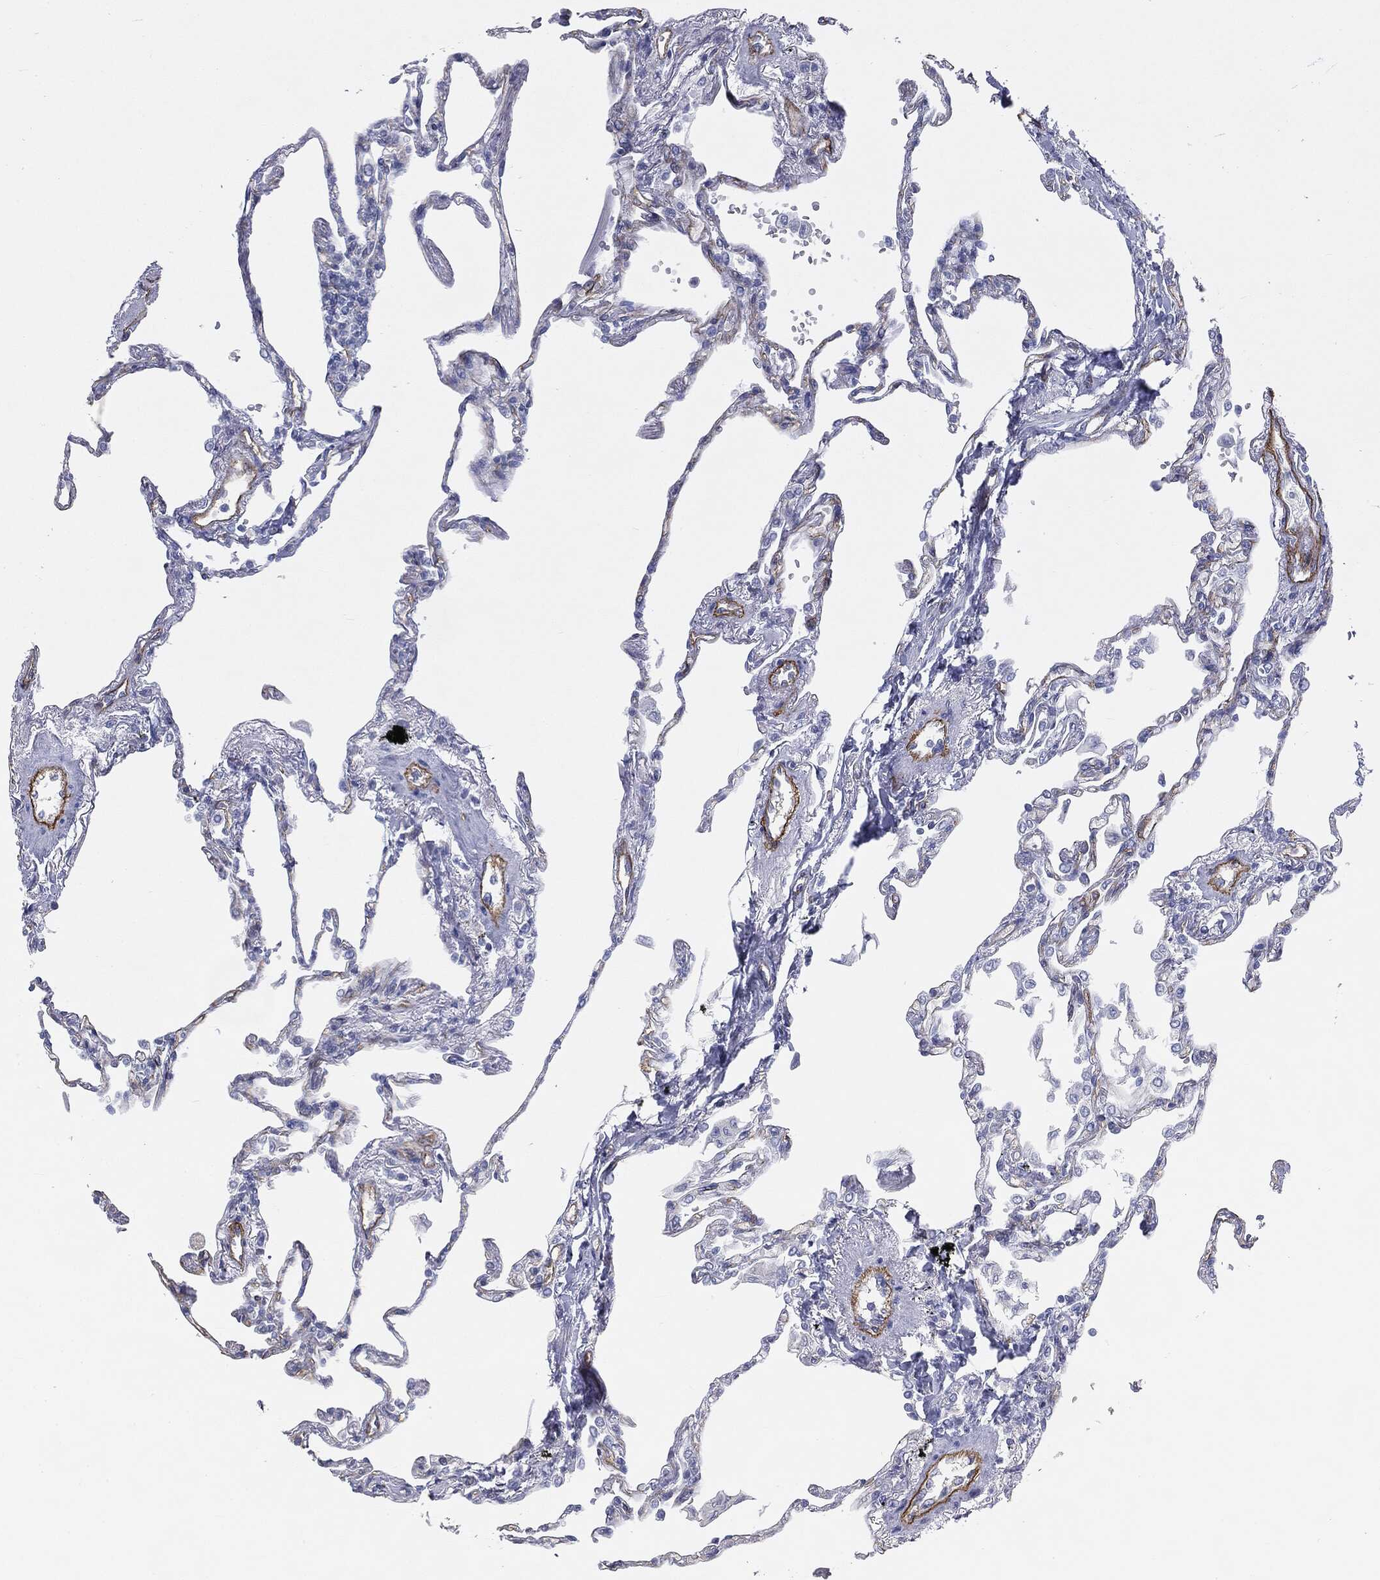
{"staining": {"intensity": "negative", "quantity": "none", "location": "none"}, "tissue": "lung", "cell_type": "Alveolar cells", "image_type": "normal", "snomed": [{"axis": "morphology", "description": "Normal tissue, NOS"}, {"axis": "topography", "description": "Lung"}], "caption": "DAB (3,3'-diaminobenzidine) immunohistochemical staining of unremarkable lung displays no significant expression in alveolar cells.", "gene": "MUC5AC", "patient": {"sex": "male", "age": 78}}